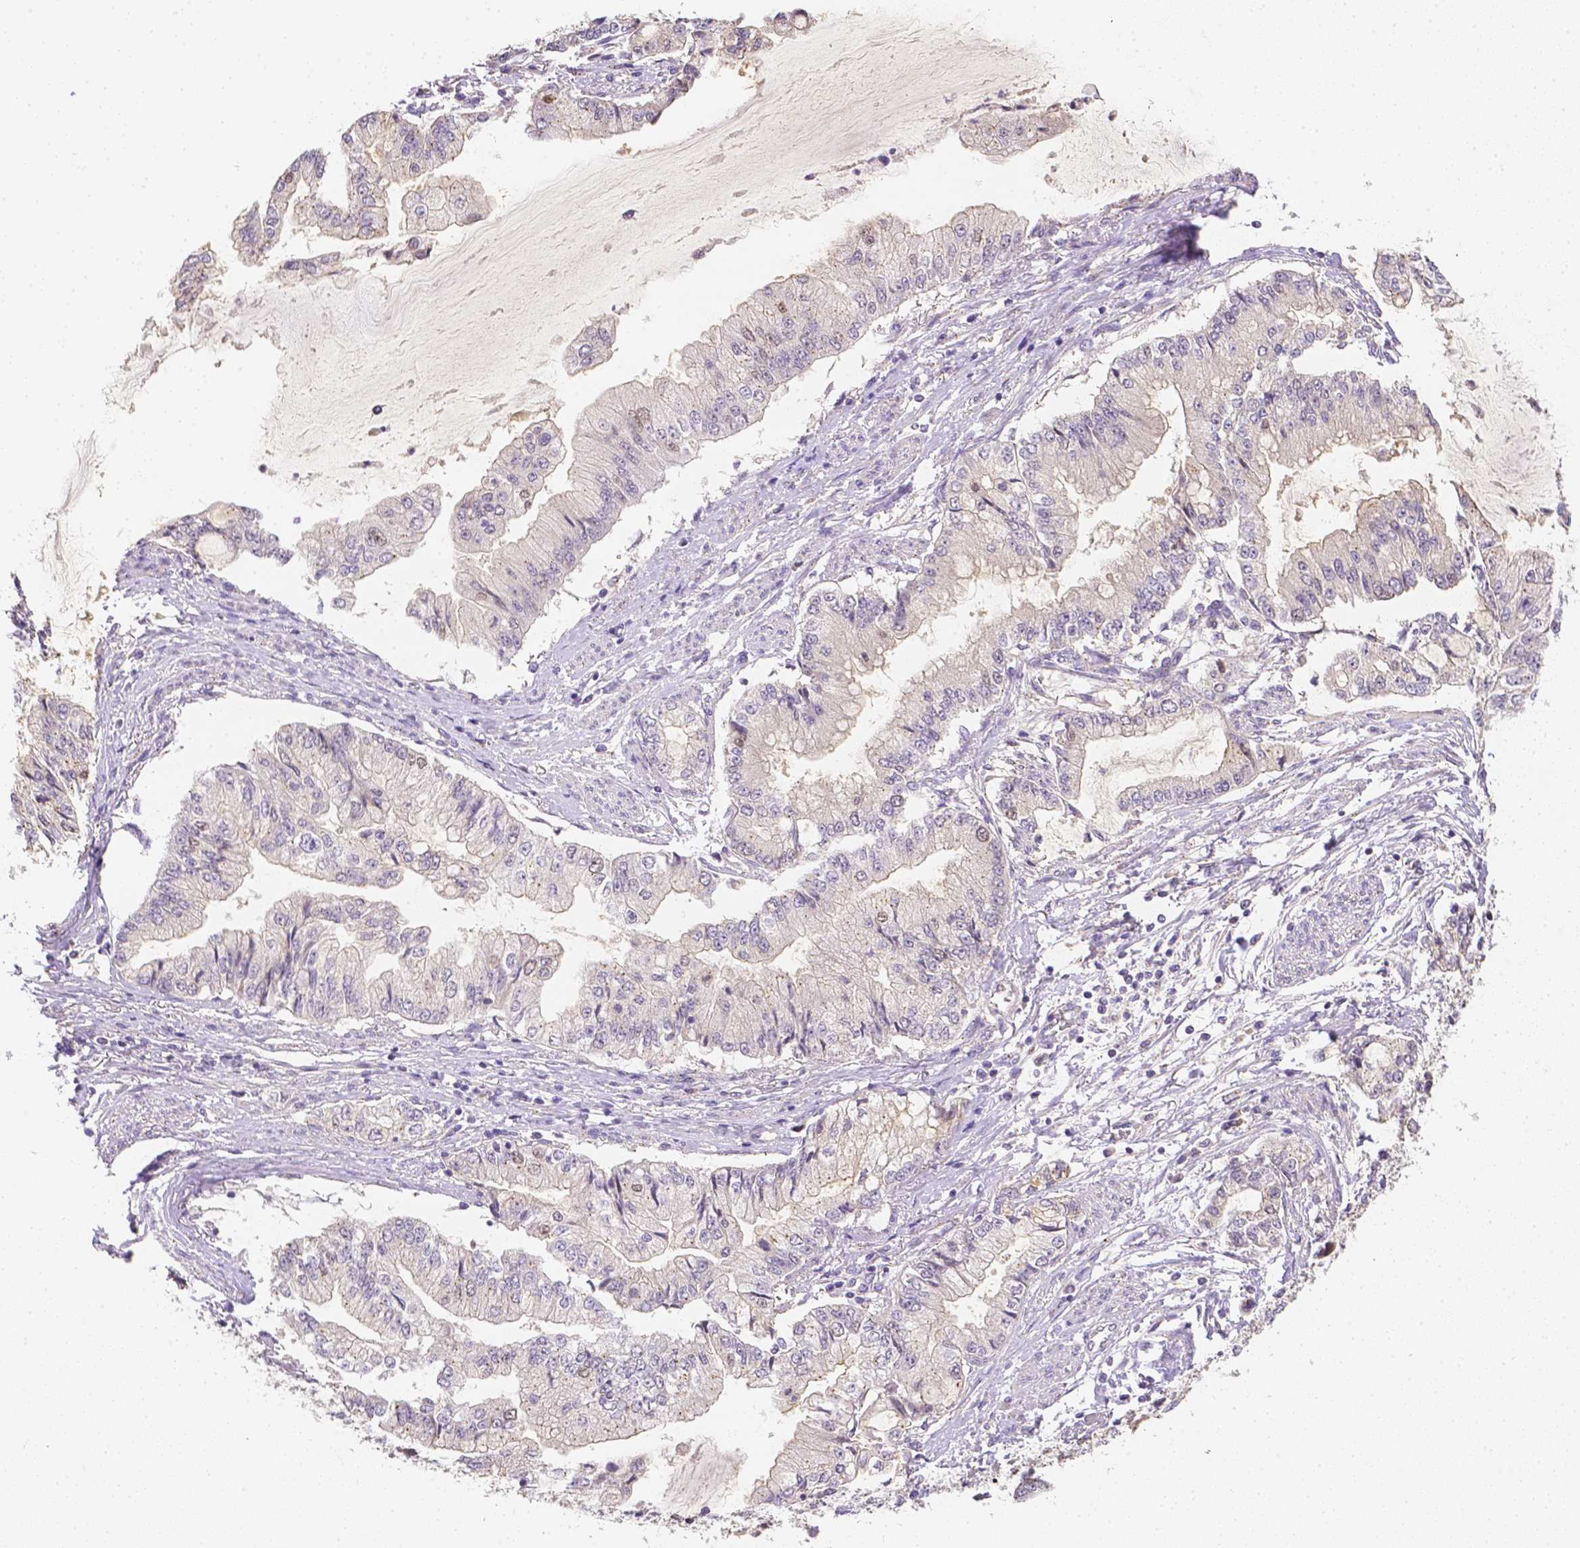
{"staining": {"intensity": "negative", "quantity": "none", "location": "none"}, "tissue": "stomach cancer", "cell_type": "Tumor cells", "image_type": "cancer", "snomed": [{"axis": "morphology", "description": "Adenocarcinoma, NOS"}, {"axis": "topography", "description": "Stomach, upper"}], "caption": "Stomach cancer stained for a protein using immunohistochemistry exhibits no expression tumor cells.", "gene": "C10orf67", "patient": {"sex": "female", "age": 74}}